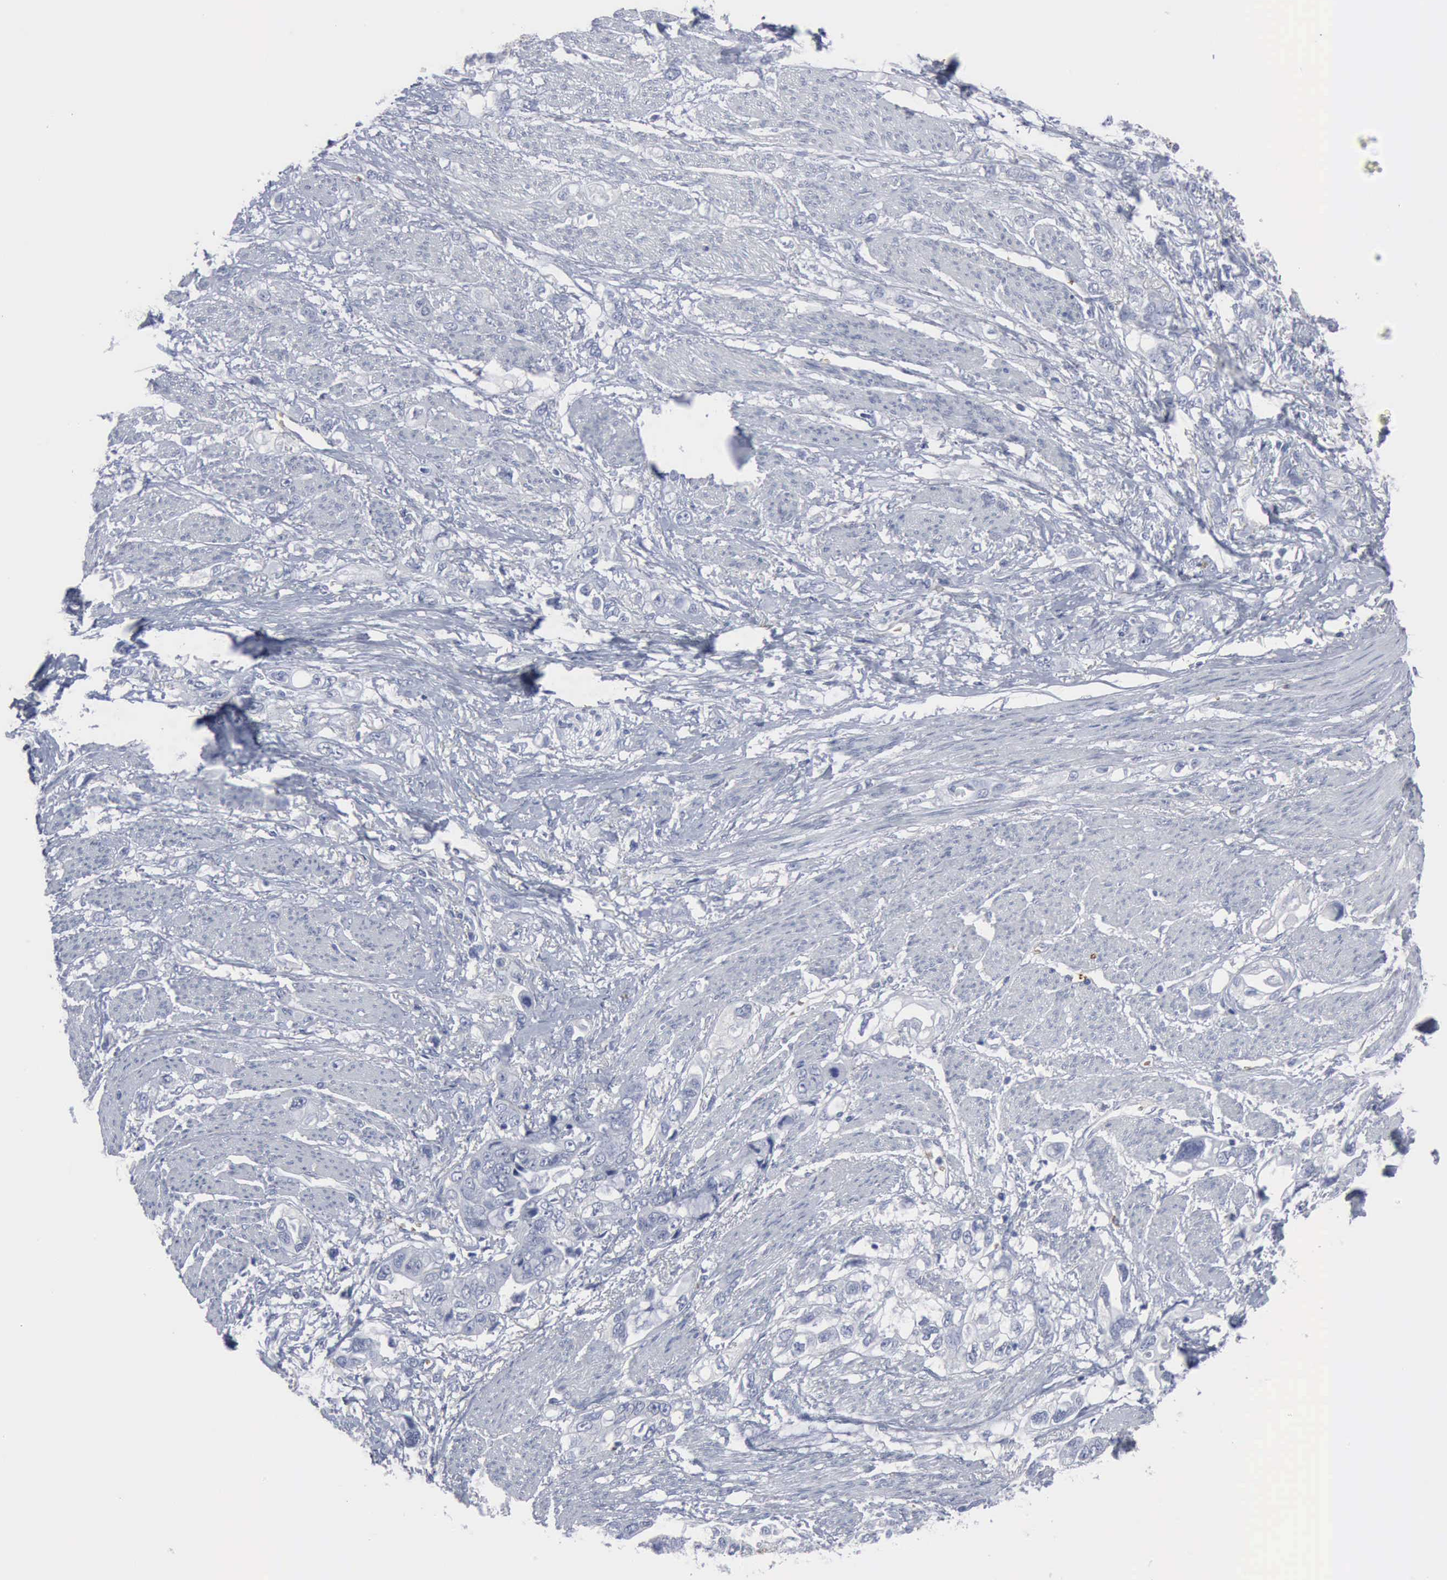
{"staining": {"intensity": "negative", "quantity": "none", "location": "none"}, "tissue": "stomach cancer", "cell_type": "Tumor cells", "image_type": "cancer", "snomed": [{"axis": "morphology", "description": "Adenocarcinoma, NOS"}, {"axis": "topography", "description": "Stomach, upper"}], "caption": "This is a image of IHC staining of stomach adenocarcinoma, which shows no staining in tumor cells.", "gene": "TGFB1", "patient": {"sex": "female", "age": 52}}